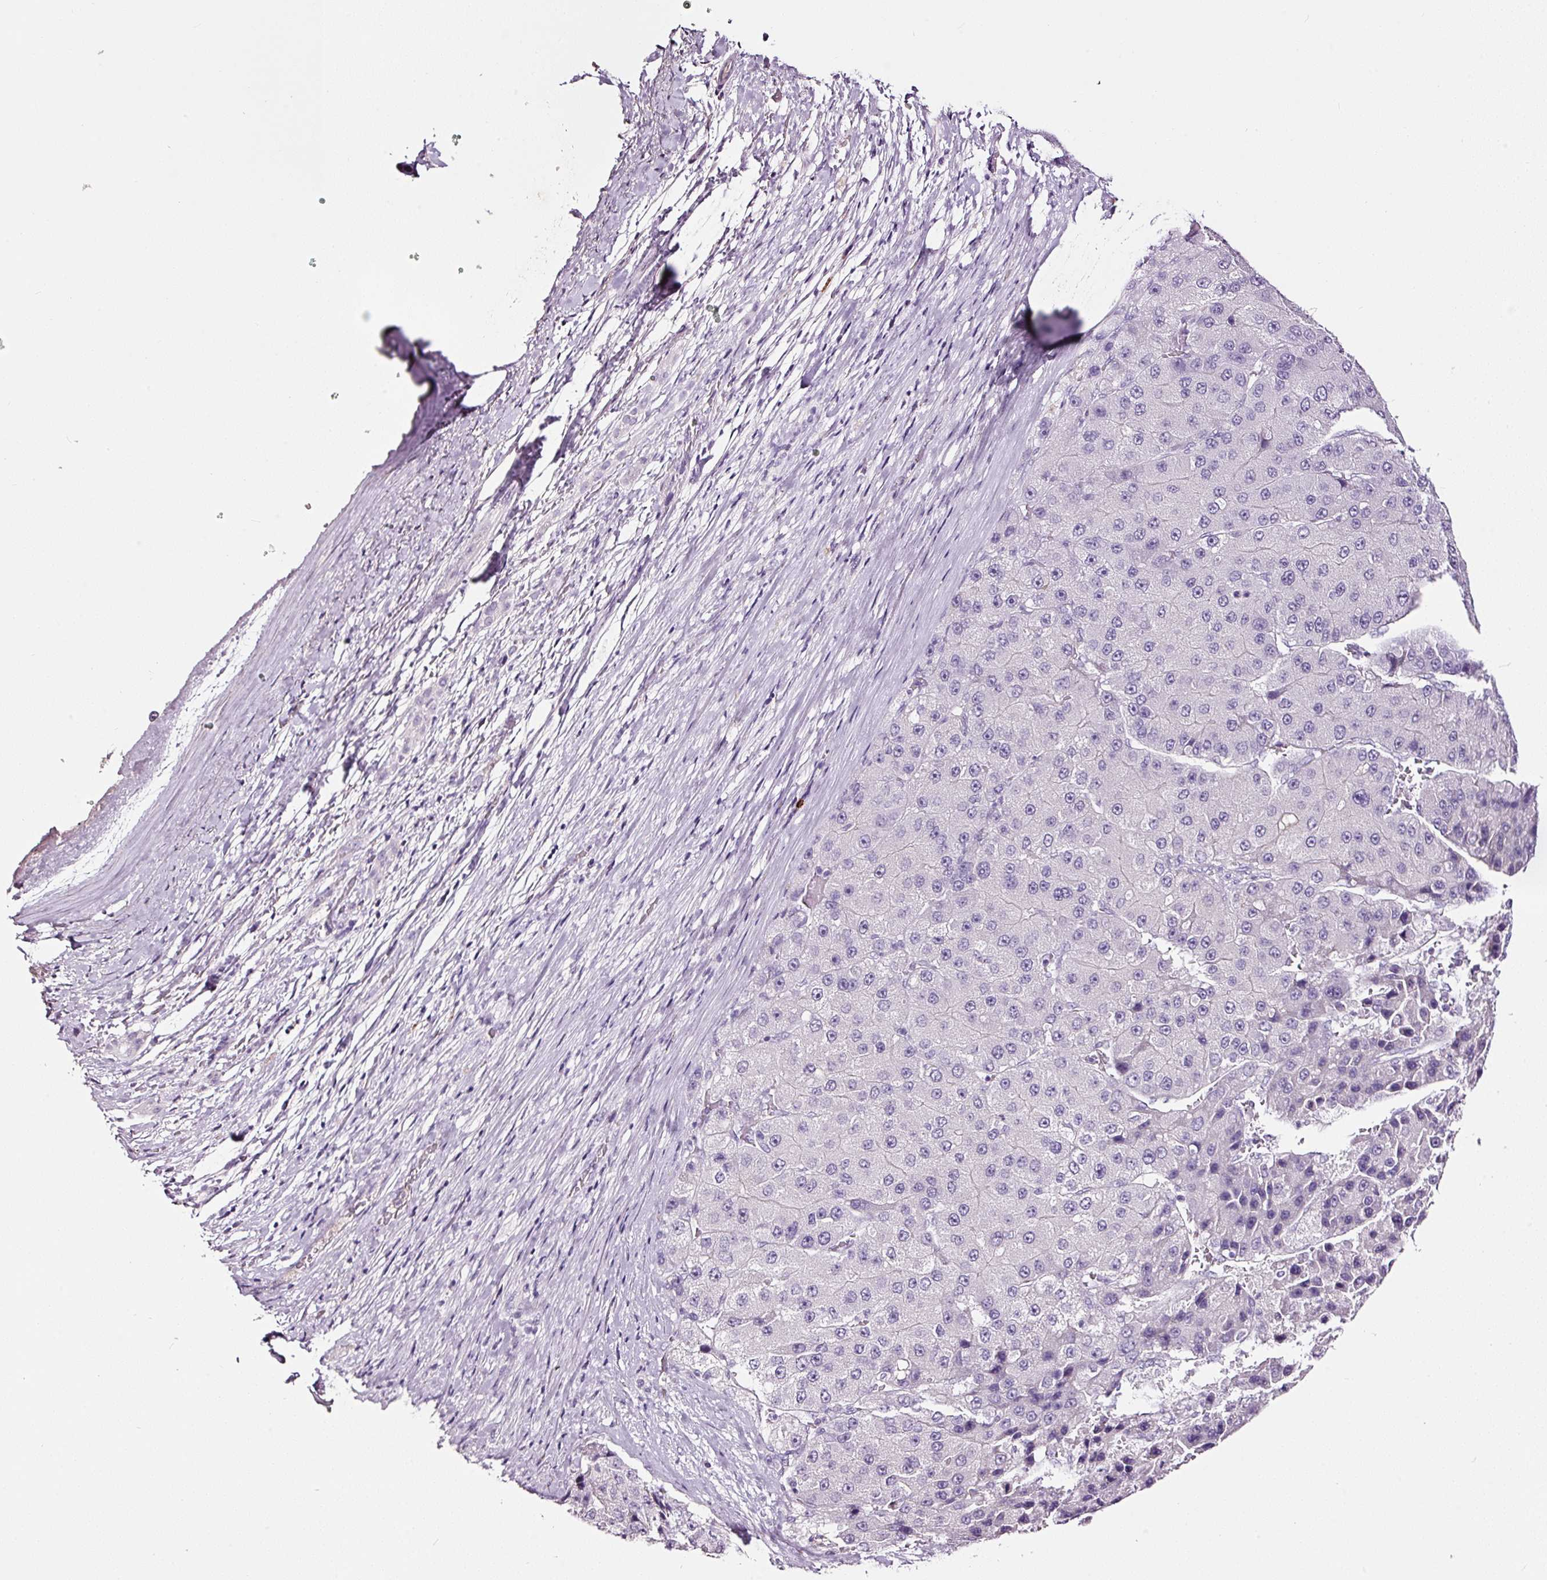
{"staining": {"intensity": "negative", "quantity": "none", "location": "none"}, "tissue": "liver cancer", "cell_type": "Tumor cells", "image_type": "cancer", "snomed": [{"axis": "morphology", "description": "Carcinoma, Hepatocellular, NOS"}, {"axis": "topography", "description": "Liver"}], "caption": "This is an immunohistochemistry photomicrograph of liver hepatocellular carcinoma. There is no staining in tumor cells.", "gene": "LAMP3", "patient": {"sex": "female", "age": 73}}